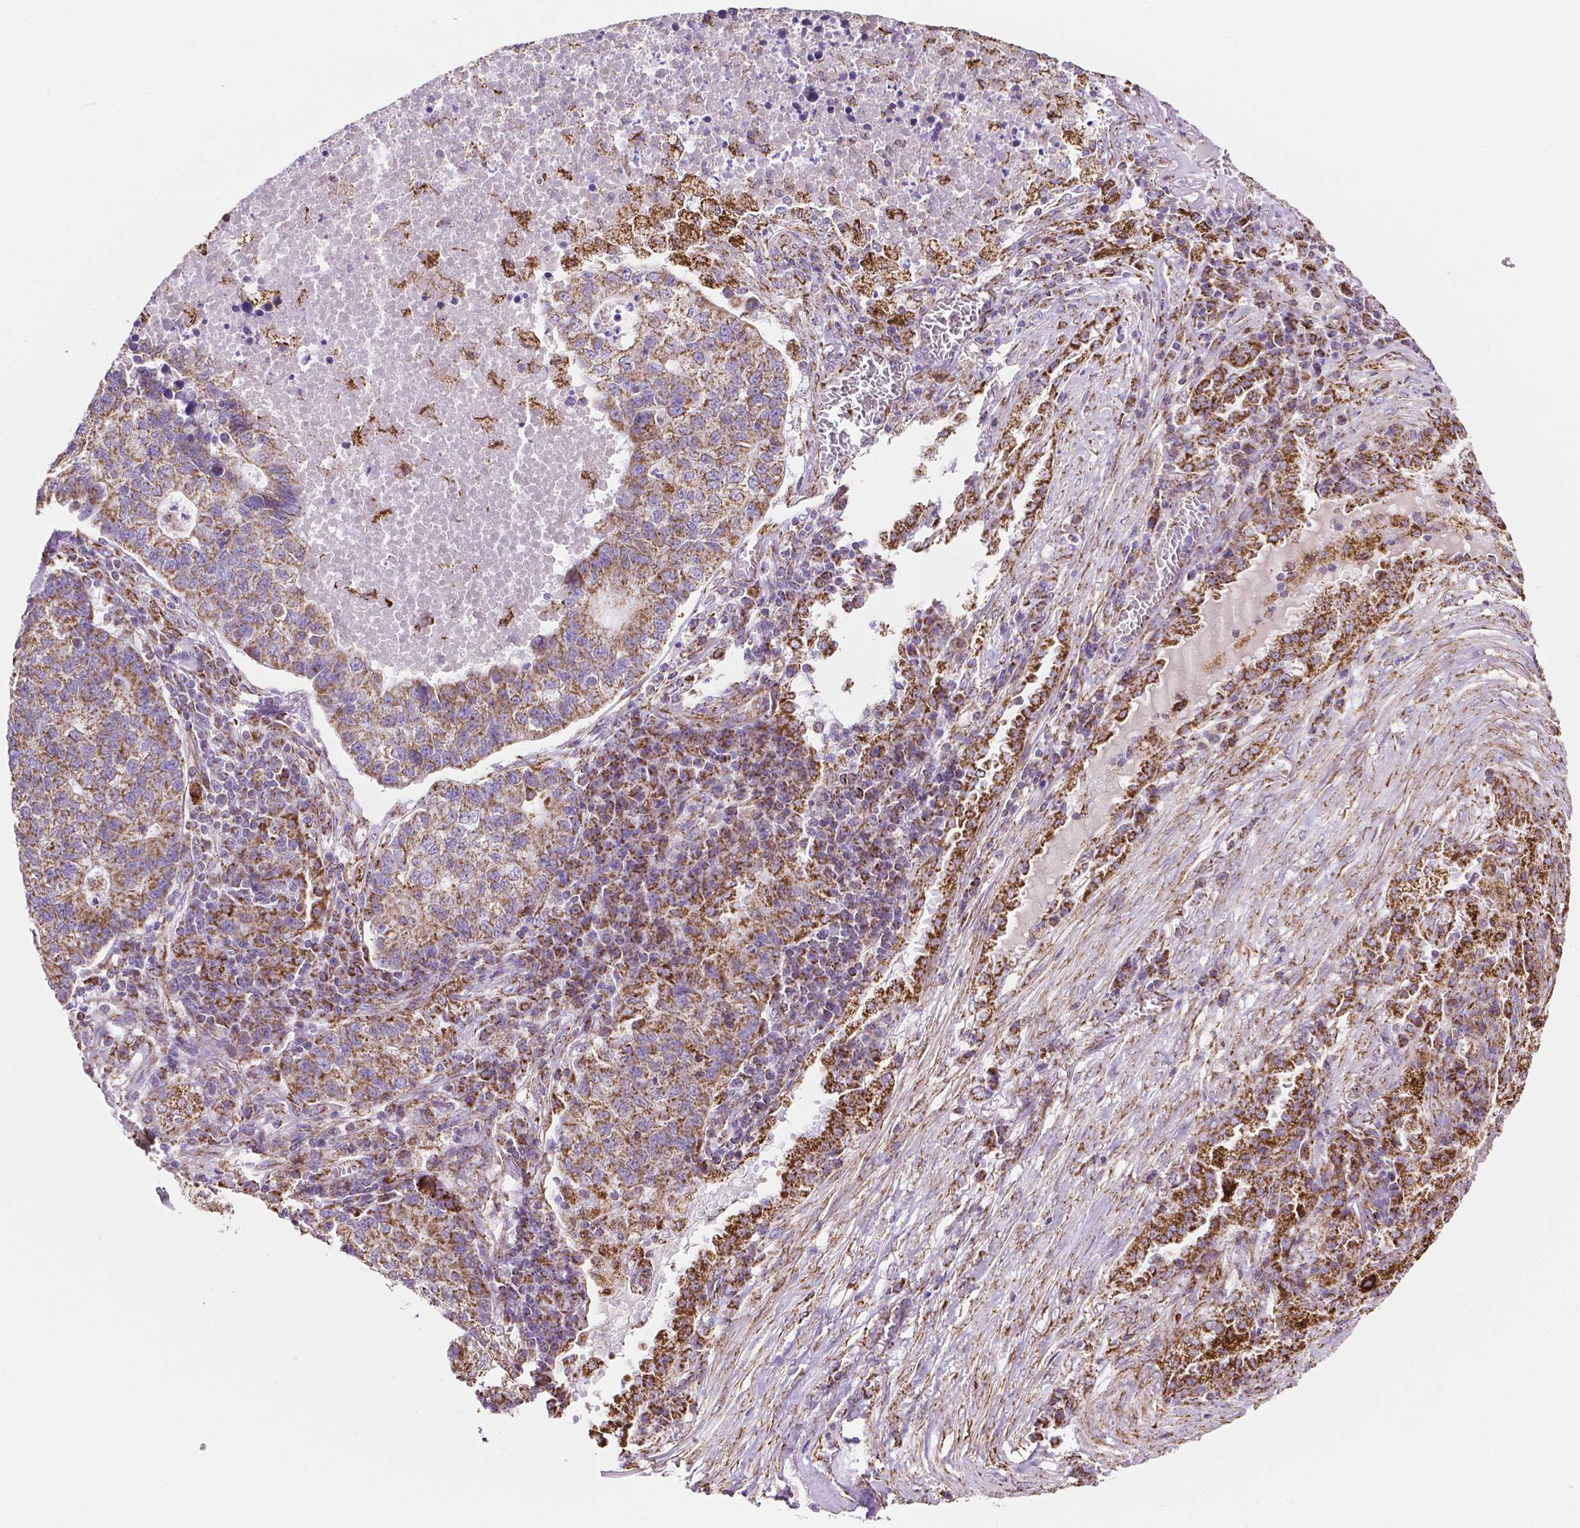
{"staining": {"intensity": "moderate", "quantity": ">75%", "location": "cytoplasmic/membranous"}, "tissue": "lung cancer", "cell_type": "Tumor cells", "image_type": "cancer", "snomed": [{"axis": "morphology", "description": "Adenocarcinoma, NOS"}, {"axis": "topography", "description": "Lung"}], "caption": "Immunohistochemical staining of human lung adenocarcinoma reveals moderate cytoplasmic/membranous protein positivity in approximately >75% of tumor cells.", "gene": "RMDN3", "patient": {"sex": "male", "age": 57}}